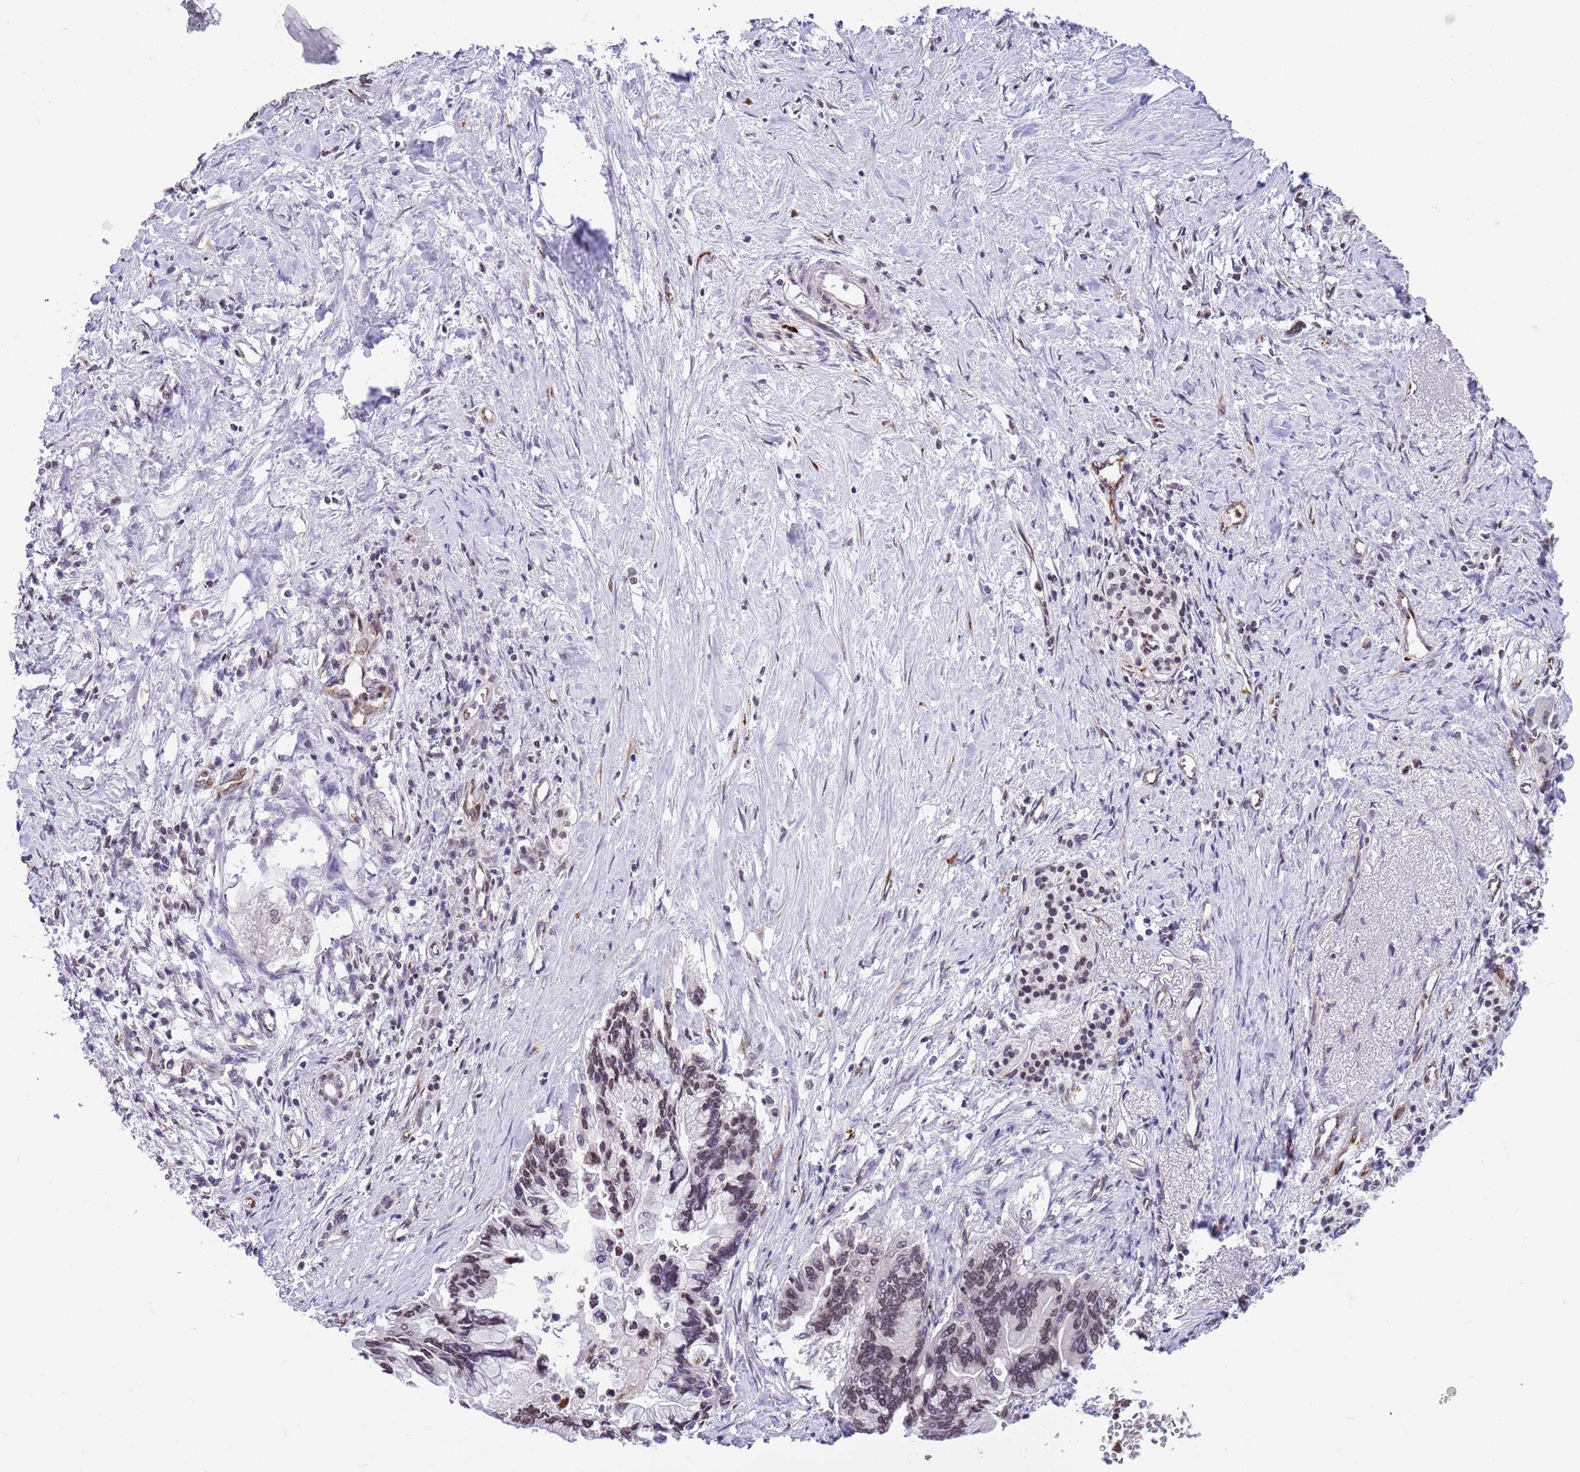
{"staining": {"intensity": "moderate", "quantity": ">75%", "location": "nuclear"}, "tissue": "pancreatic cancer", "cell_type": "Tumor cells", "image_type": "cancer", "snomed": [{"axis": "morphology", "description": "Adenocarcinoma, NOS"}, {"axis": "topography", "description": "Pancreas"}], "caption": "Pancreatic cancer stained with a brown dye shows moderate nuclear positive staining in approximately >75% of tumor cells.", "gene": "NRIP1", "patient": {"sex": "female", "age": 83}}